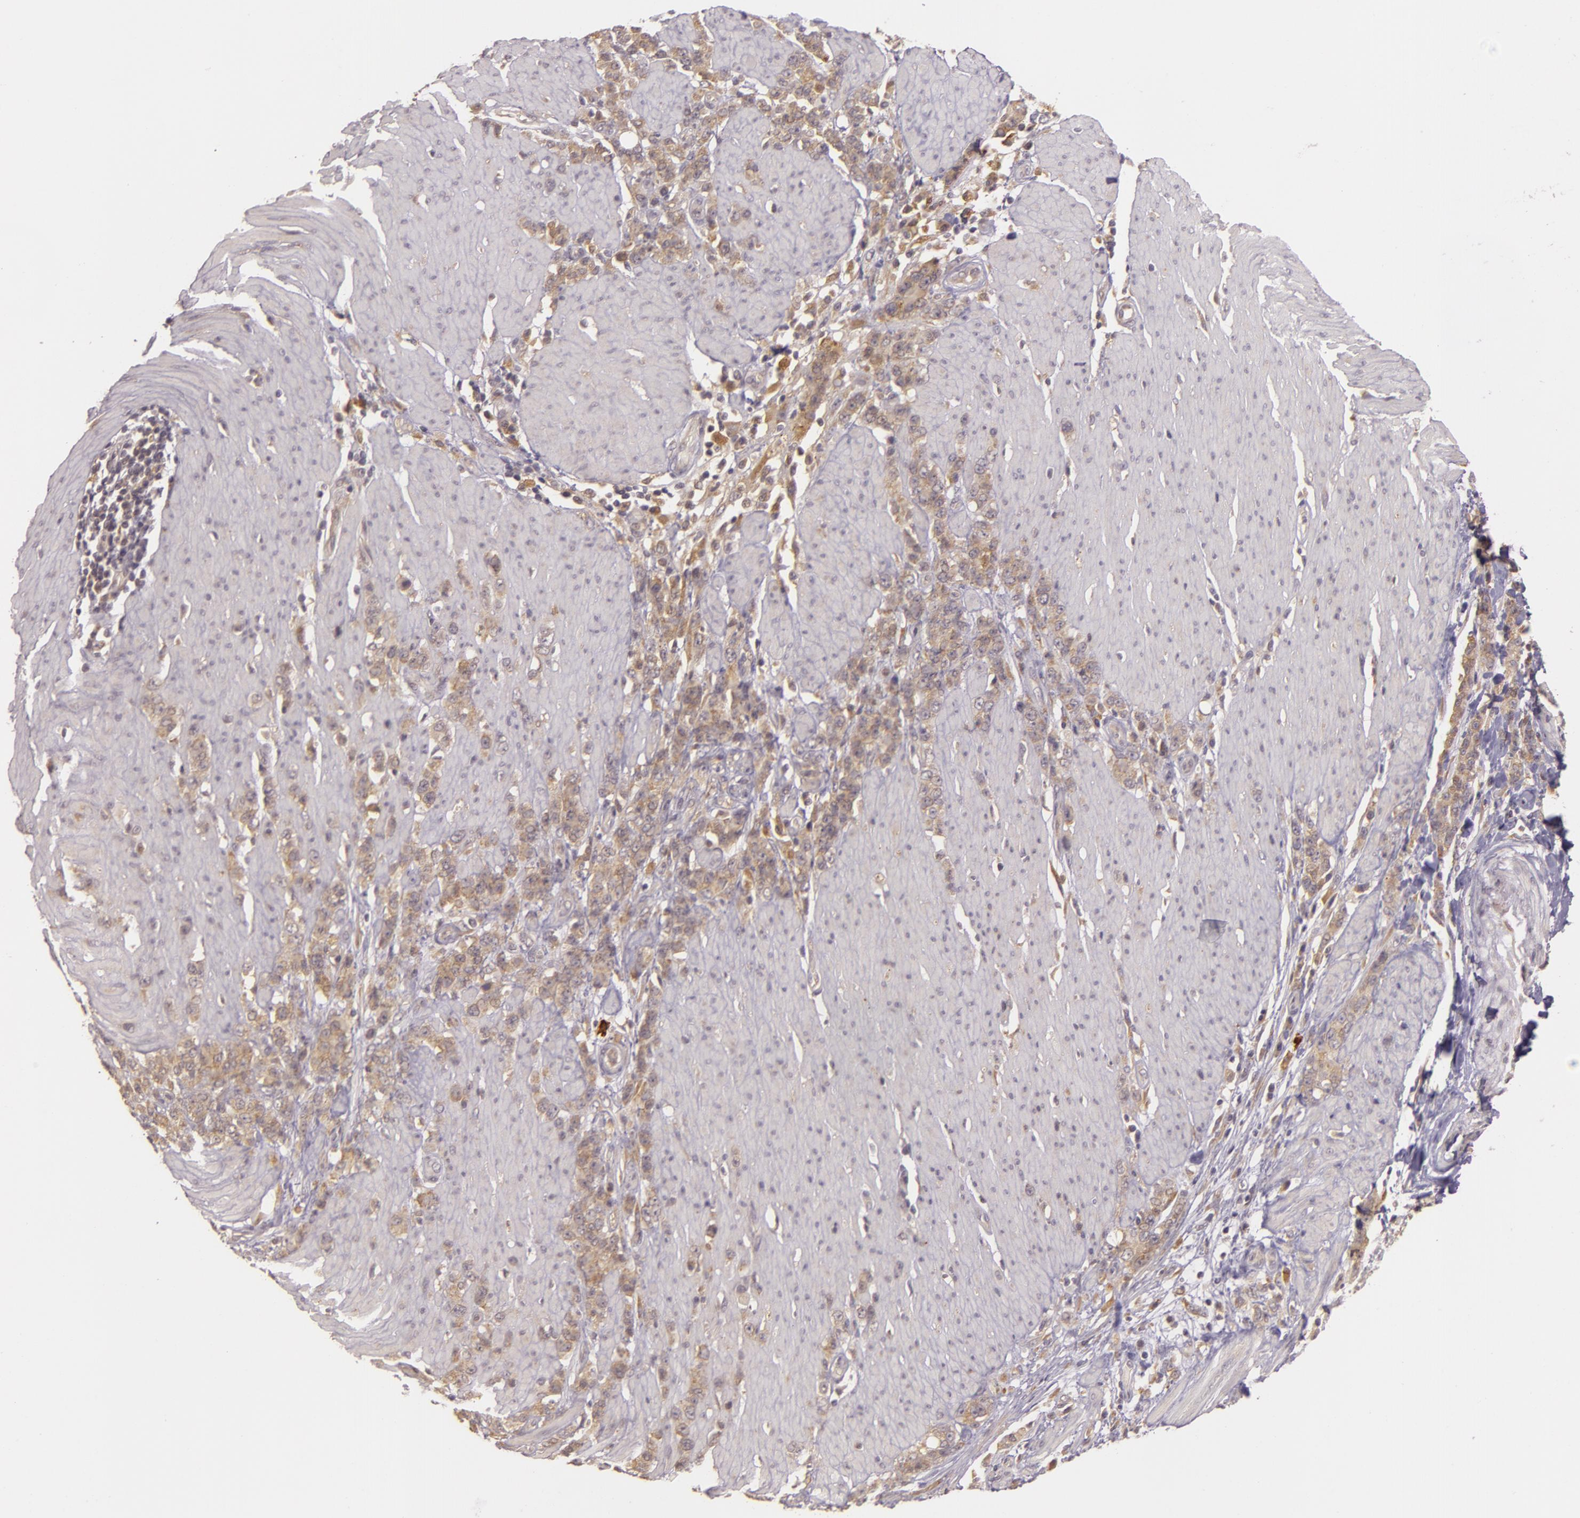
{"staining": {"intensity": "moderate", "quantity": ">75%", "location": "cytoplasmic/membranous"}, "tissue": "stomach cancer", "cell_type": "Tumor cells", "image_type": "cancer", "snomed": [{"axis": "morphology", "description": "Adenocarcinoma, NOS"}, {"axis": "topography", "description": "Stomach, lower"}], "caption": "Stomach adenocarcinoma stained with immunohistochemistry demonstrates moderate cytoplasmic/membranous staining in about >75% of tumor cells. (Stains: DAB (3,3'-diaminobenzidine) in brown, nuclei in blue, Microscopy: brightfield microscopy at high magnification).", "gene": "PPP1R3F", "patient": {"sex": "male", "age": 88}}